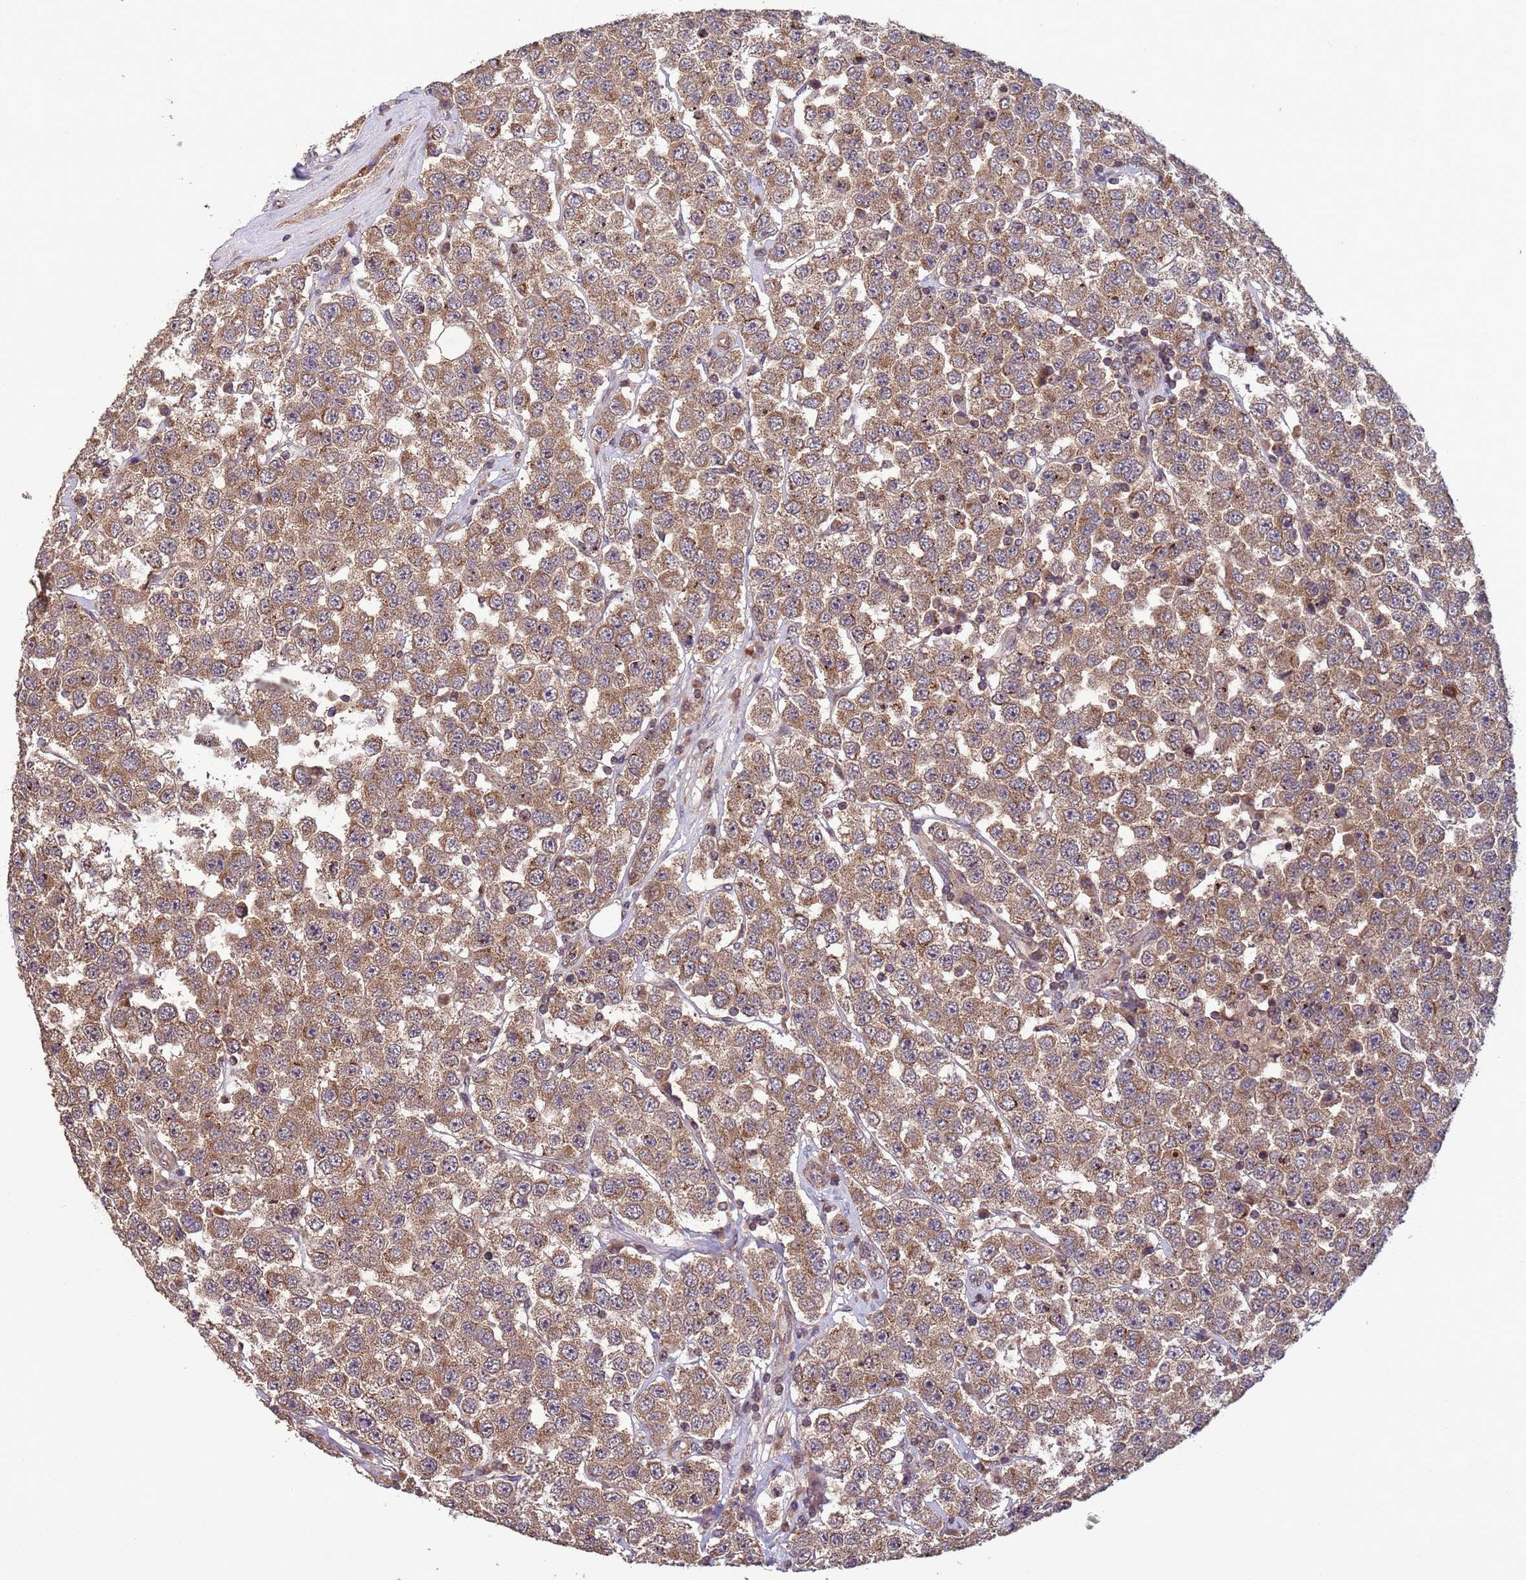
{"staining": {"intensity": "moderate", "quantity": ">75%", "location": "cytoplasmic/membranous"}, "tissue": "testis cancer", "cell_type": "Tumor cells", "image_type": "cancer", "snomed": [{"axis": "morphology", "description": "Seminoma, NOS"}, {"axis": "topography", "description": "Testis"}], "caption": "Tumor cells exhibit medium levels of moderate cytoplasmic/membranous expression in approximately >75% of cells in testis seminoma.", "gene": "FASTKD1", "patient": {"sex": "male", "age": 28}}